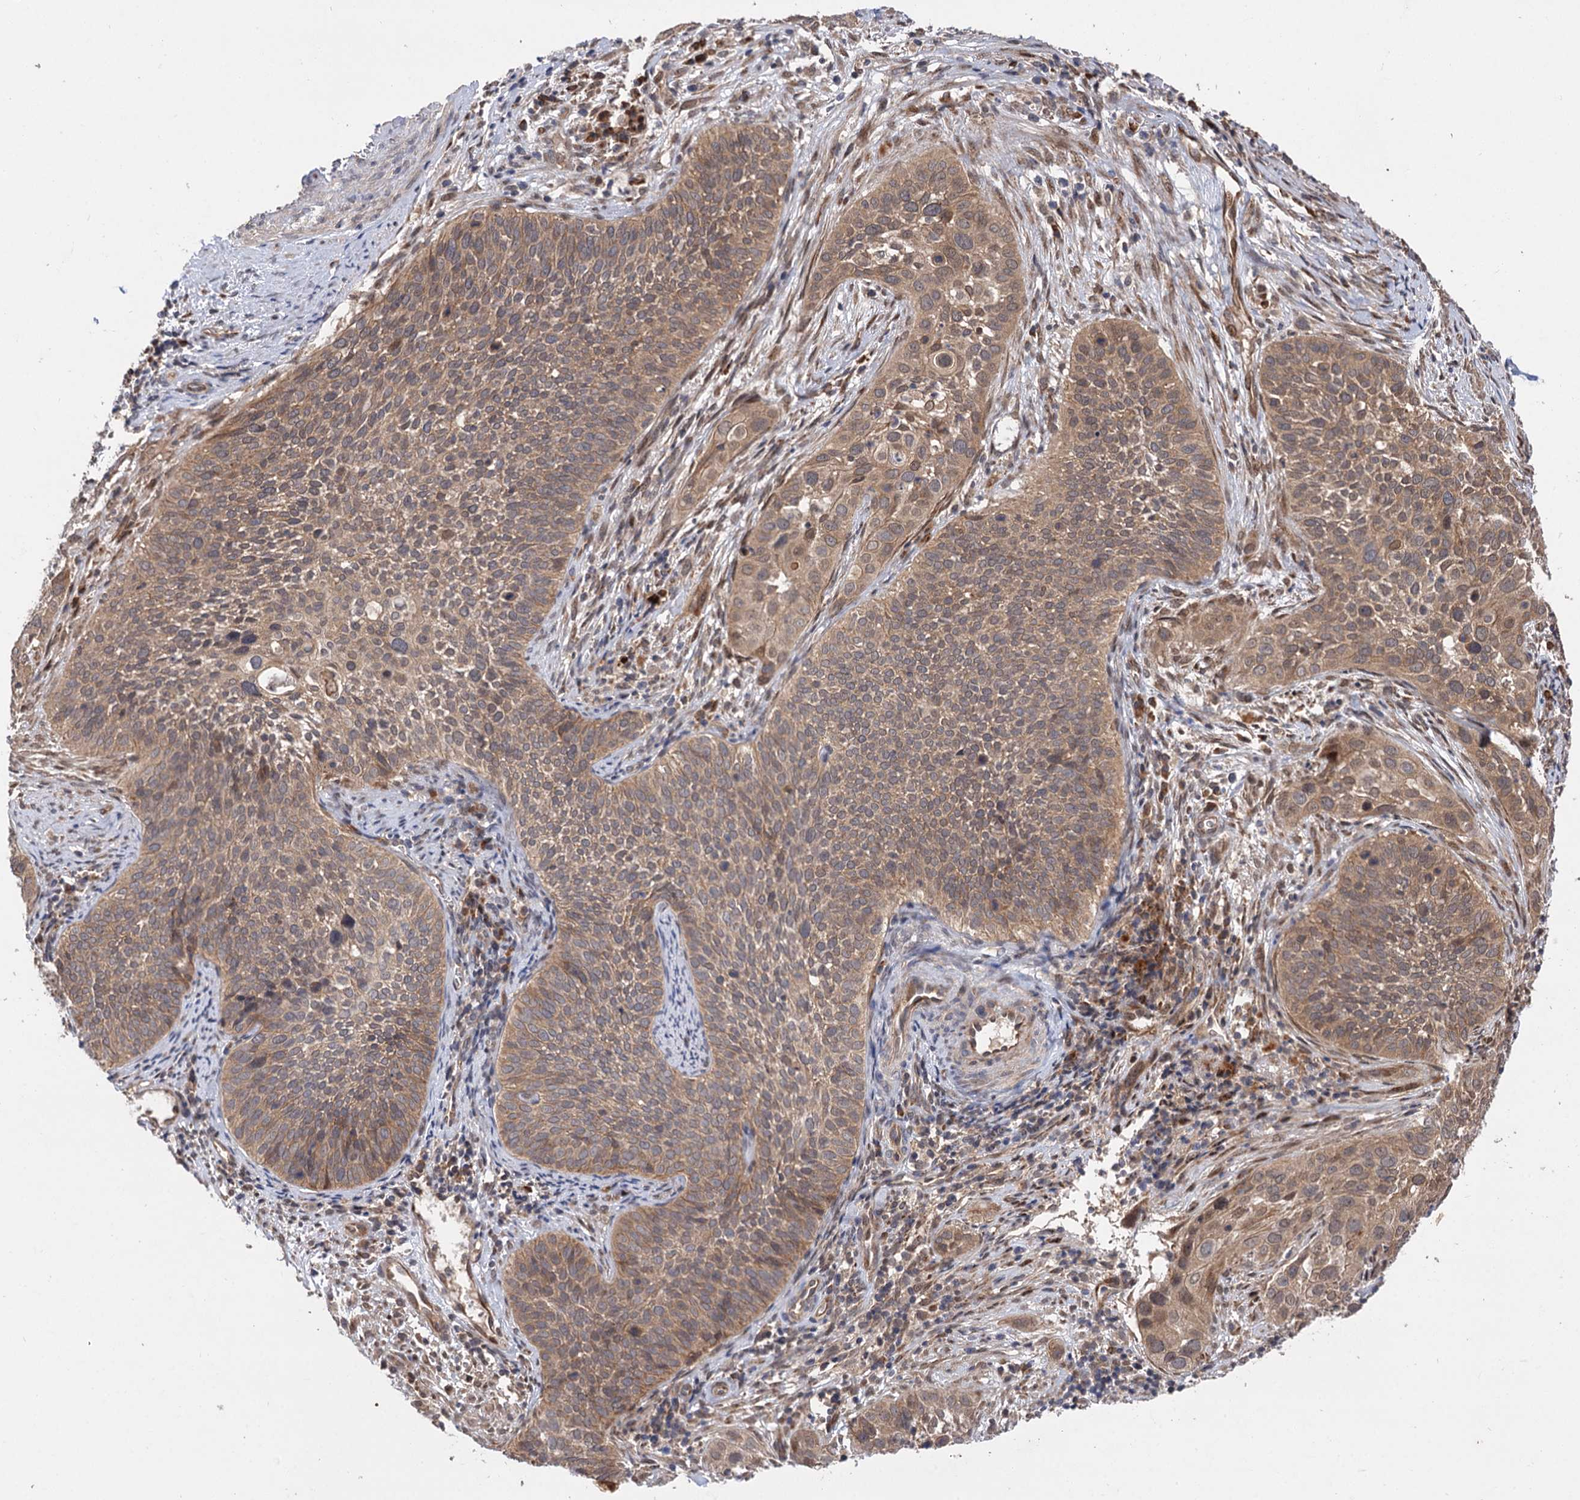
{"staining": {"intensity": "moderate", "quantity": "25%-75%", "location": "cytoplasmic/membranous"}, "tissue": "cervical cancer", "cell_type": "Tumor cells", "image_type": "cancer", "snomed": [{"axis": "morphology", "description": "Squamous cell carcinoma, NOS"}, {"axis": "topography", "description": "Cervix"}], "caption": "This image shows cervical squamous cell carcinoma stained with immunohistochemistry (IHC) to label a protein in brown. The cytoplasmic/membranous of tumor cells show moderate positivity for the protein. Nuclei are counter-stained blue.", "gene": "FBXW8", "patient": {"sex": "female", "age": 34}}